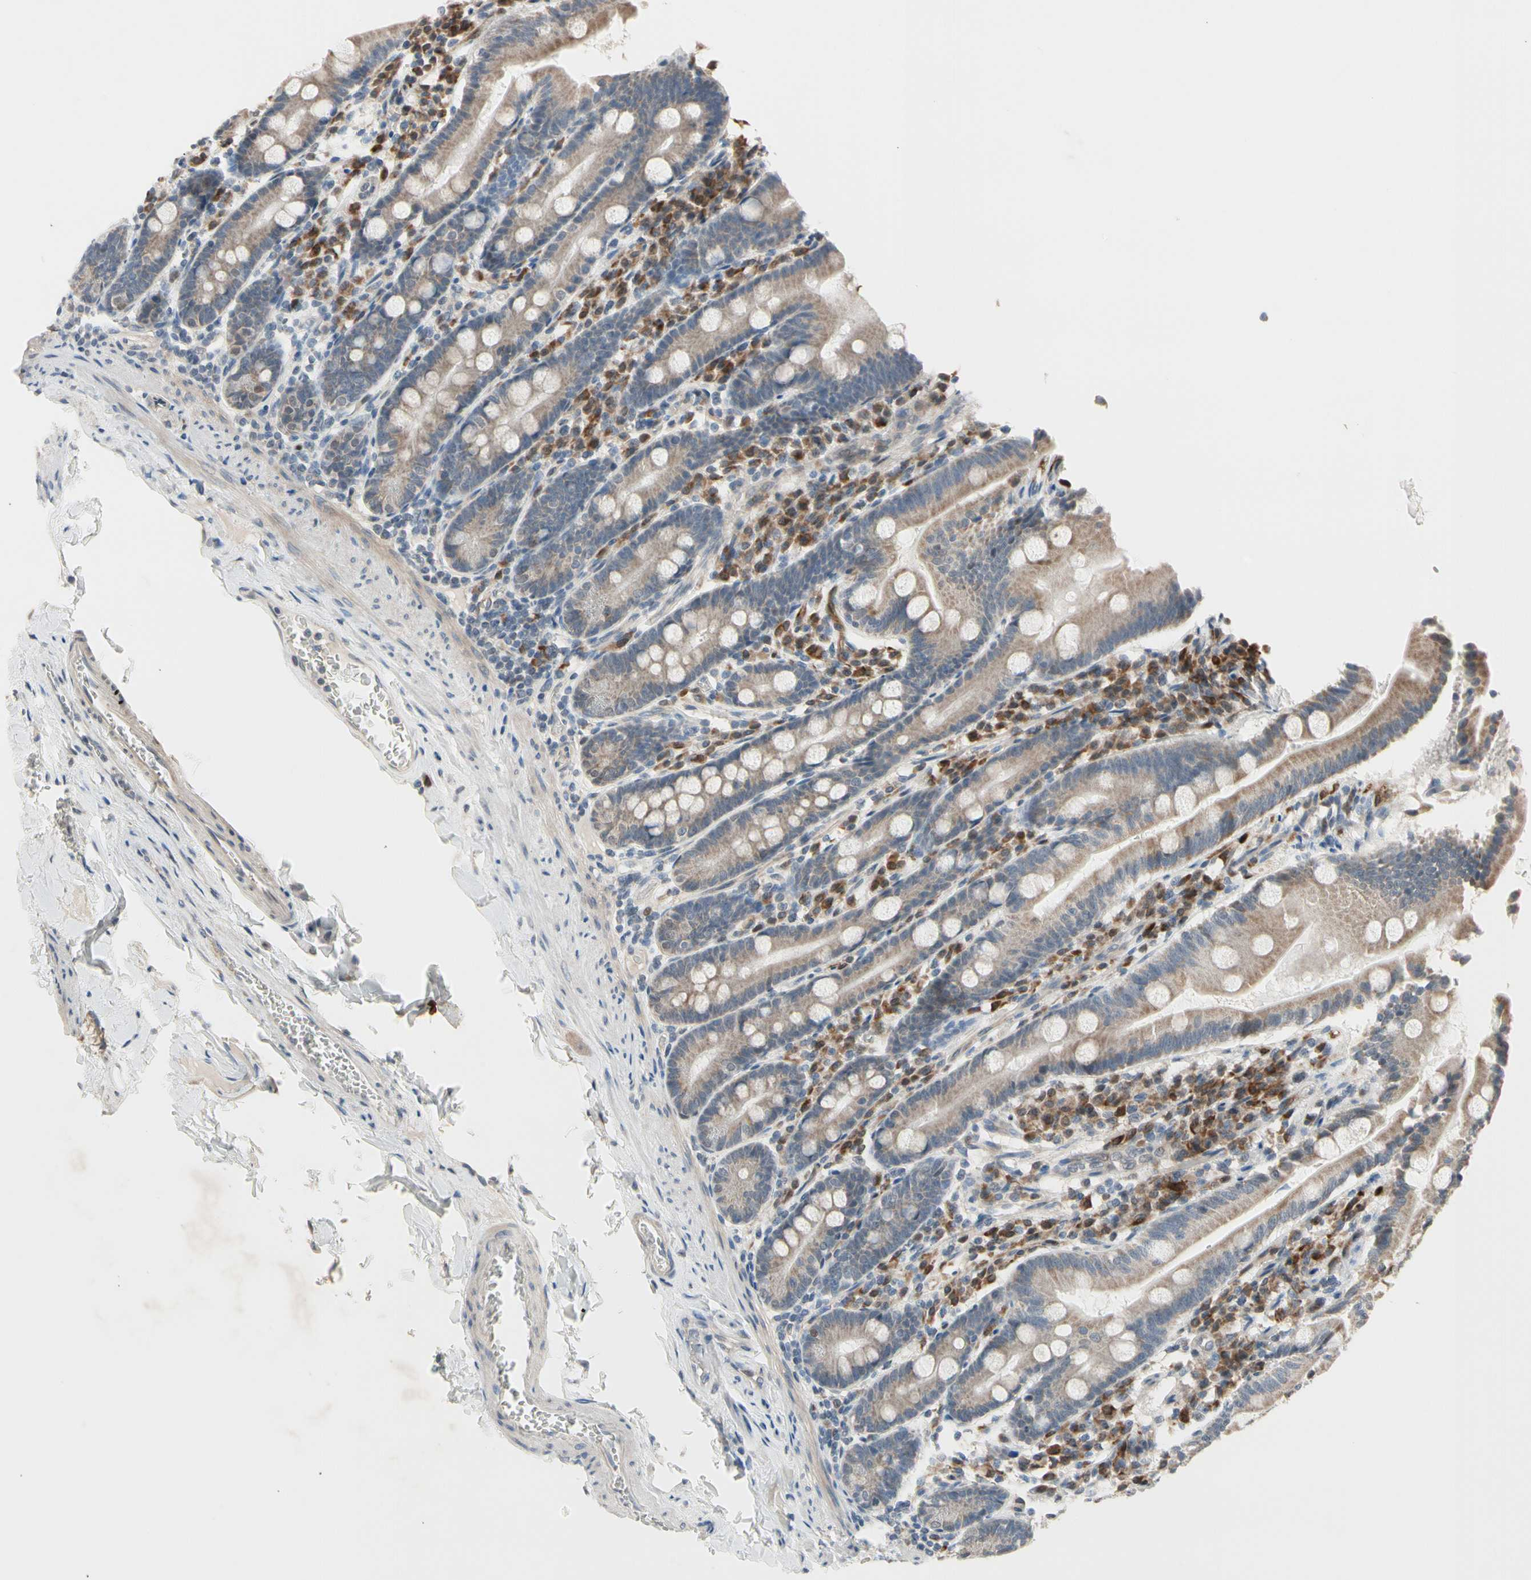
{"staining": {"intensity": "moderate", "quantity": ">75%", "location": "cytoplasmic/membranous"}, "tissue": "duodenum", "cell_type": "Glandular cells", "image_type": "normal", "snomed": [{"axis": "morphology", "description": "Normal tissue, NOS"}, {"axis": "topography", "description": "Duodenum"}], "caption": "DAB (3,3'-diaminobenzidine) immunohistochemical staining of normal duodenum demonstrates moderate cytoplasmic/membranous protein positivity in approximately >75% of glandular cells.", "gene": "MARK1", "patient": {"sex": "male", "age": 50}}